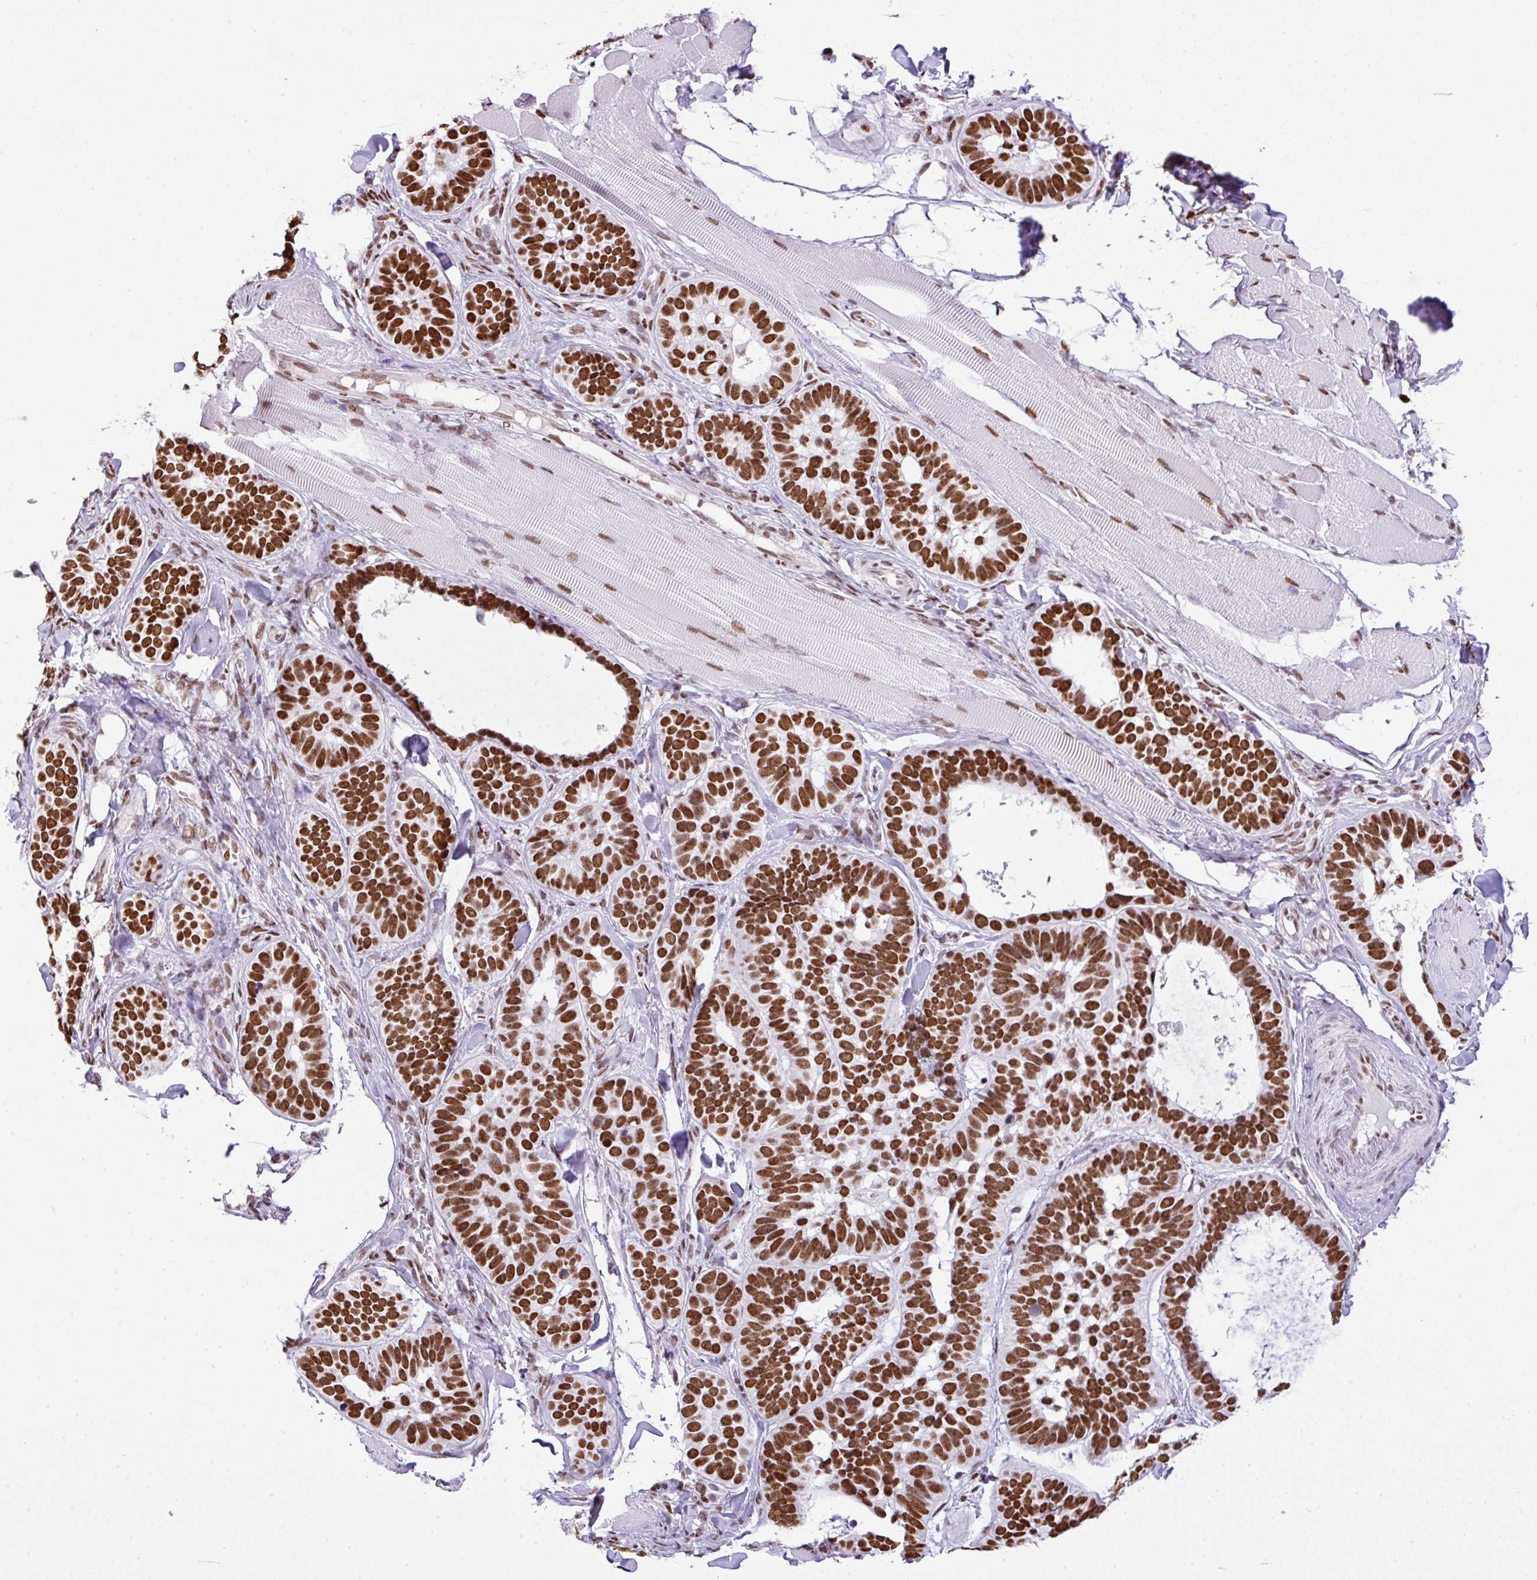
{"staining": {"intensity": "strong", "quantity": ">75%", "location": "nuclear"}, "tissue": "skin cancer", "cell_type": "Tumor cells", "image_type": "cancer", "snomed": [{"axis": "morphology", "description": "Basal cell carcinoma"}, {"axis": "topography", "description": "Skin"}], "caption": "Human basal cell carcinoma (skin) stained with a protein marker displays strong staining in tumor cells.", "gene": "RARG", "patient": {"sex": "male", "age": 62}}